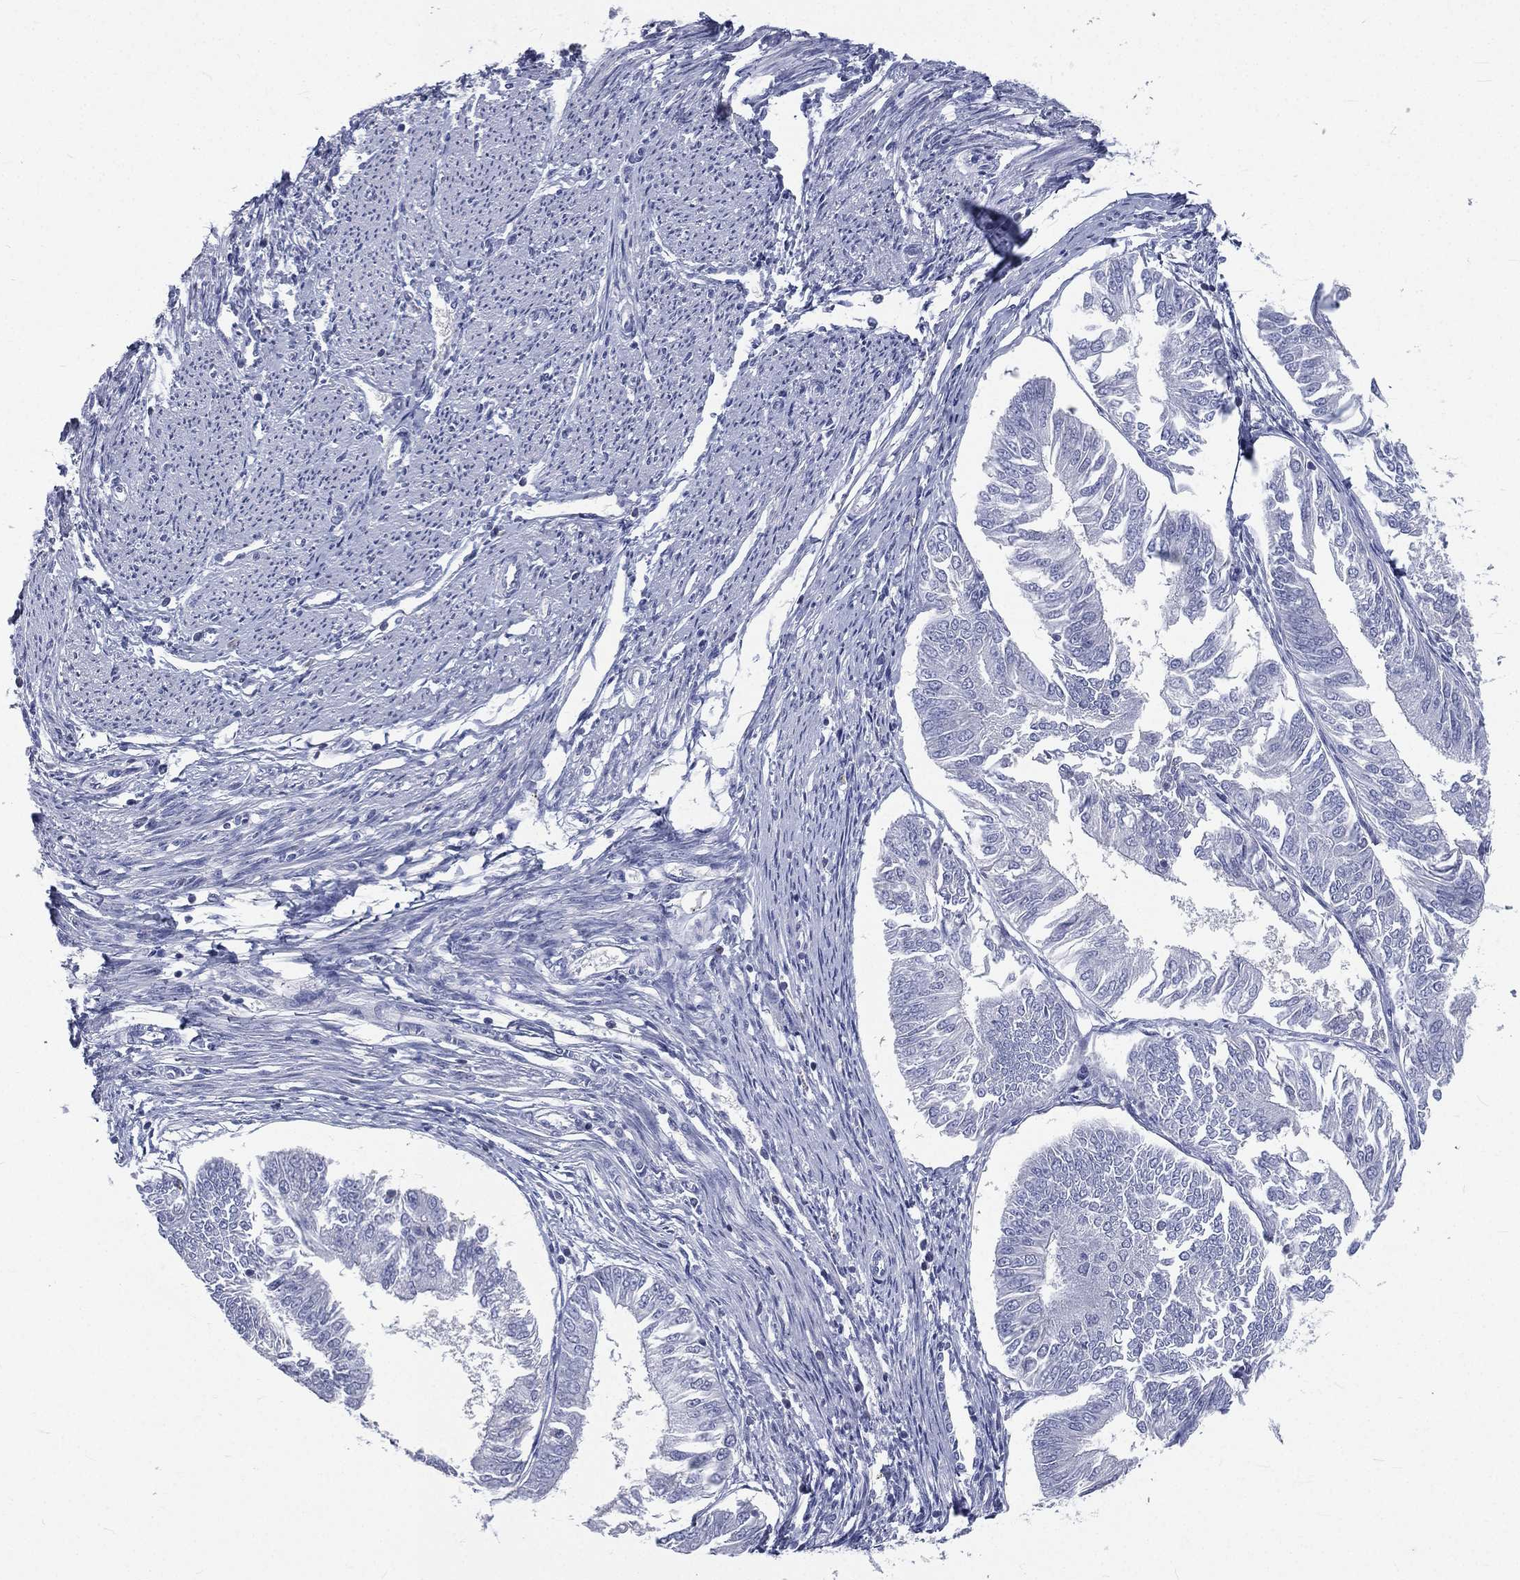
{"staining": {"intensity": "negative", "quantity": "none", "location": "none"}, "tissue": "endometrial cancer", "cell_type": "Tumor cells", "image_type": "cancer", "snomed": [{"axis": "morphology", "description": "Adenocarcinoma, NOS"}, {"axis": "topography", "description": "Endometrium"}], "caption": "Immunohistochemistry (IHC) micrograph of human endometrial cancer (adenocarcinoma) stained for a protein (brown), which exhibits no positivity in tumor cells.", "gene": "CD3D", "patient": {"sex": "female", "age": 58}}